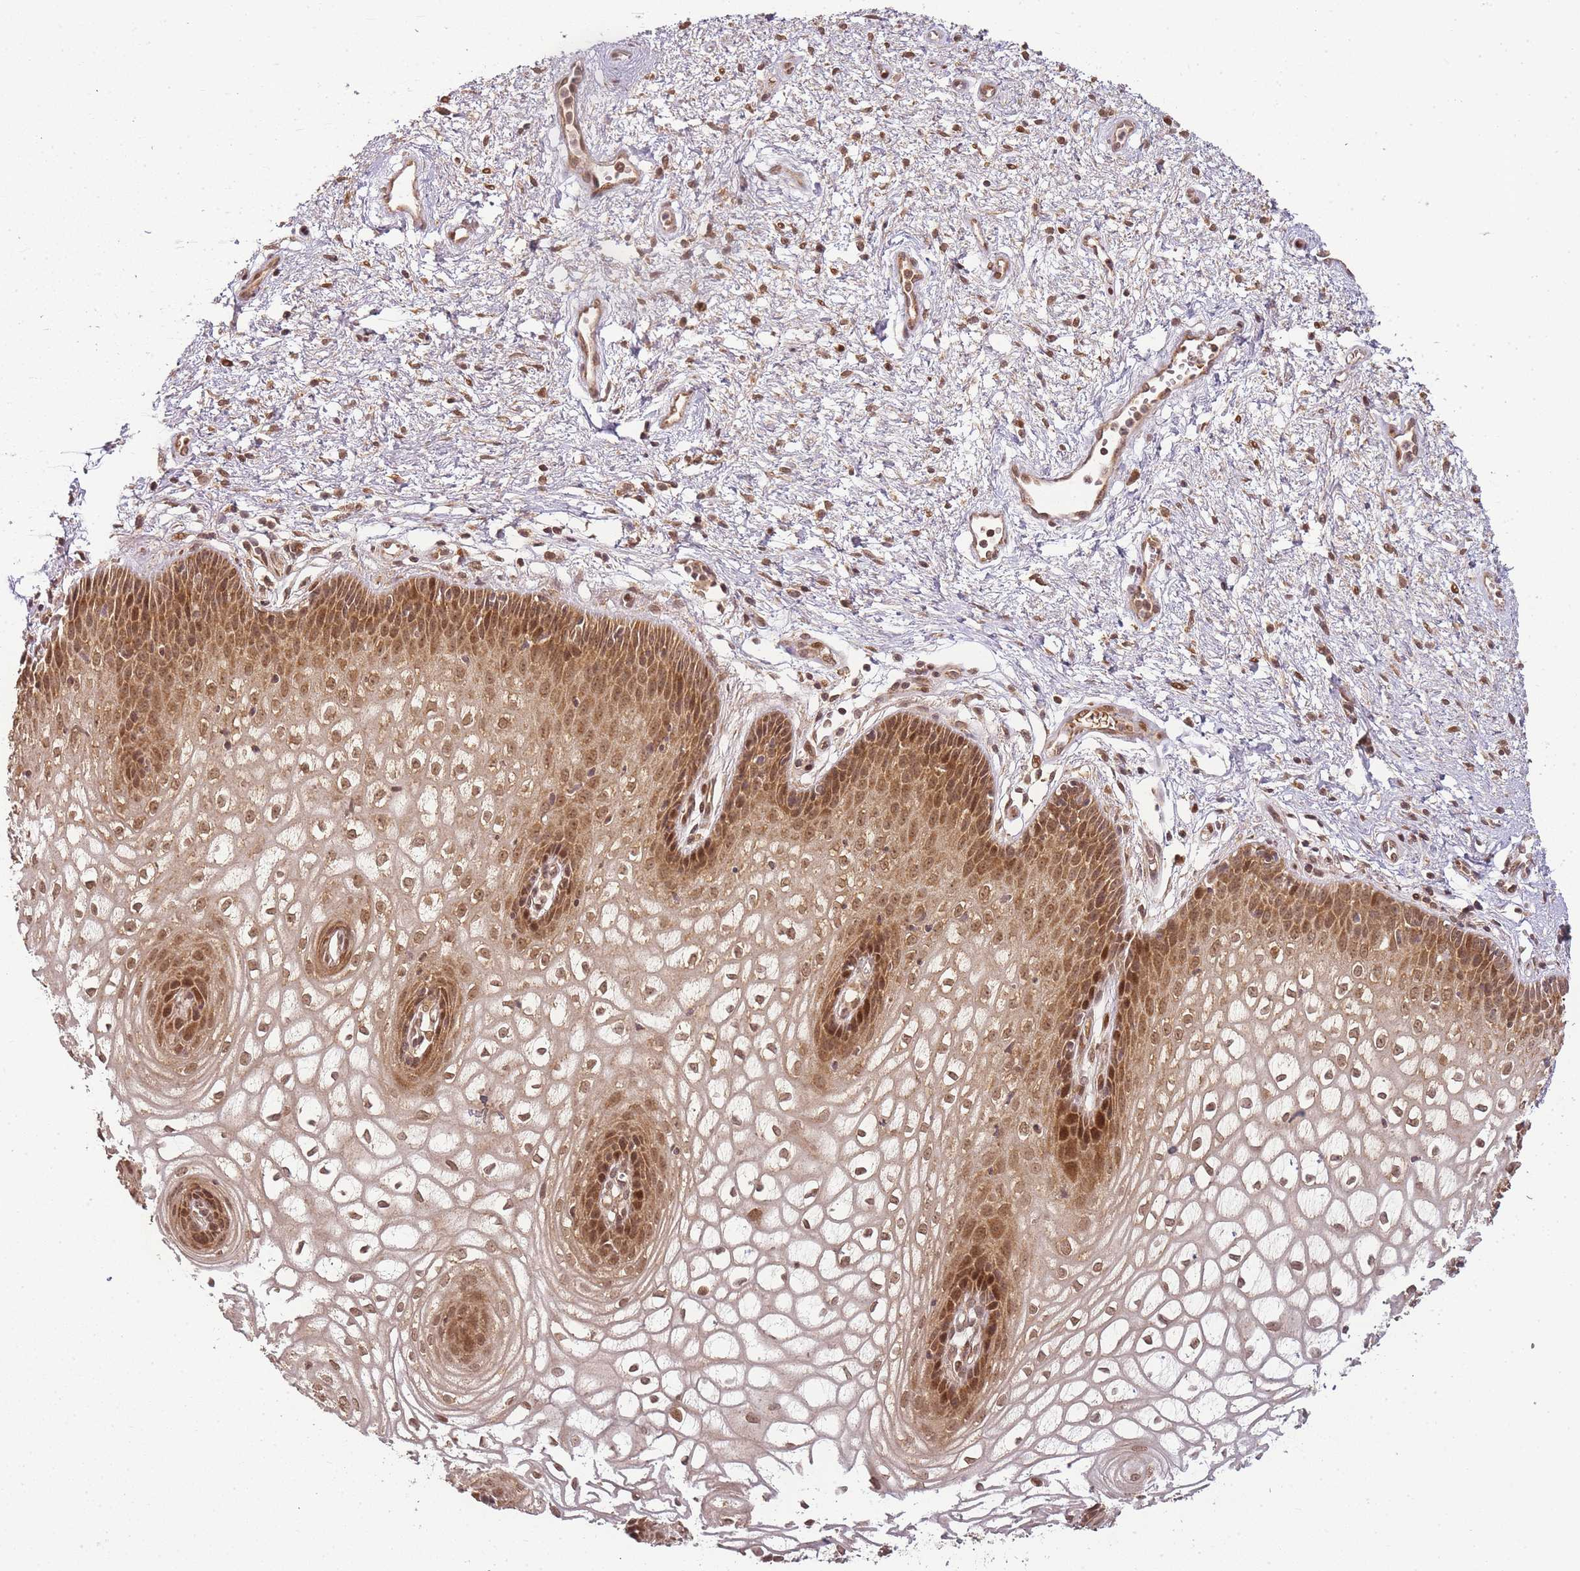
{"staining": {"intensity": "moderate", "quantity": ">75%", "location": "cytoplasmic/membranous,nuclear"}, "tissue": "vagina", "cell_type": "Squamous epithelial cells", "image_type": "normal", "snomed": [{"axis": "morphology", "description": "Normal tissue, NOS"}, {"axis": "topography", "description": "Vagina"}], "caption": "This image displays immunohistochemistry (IHC) staining of benign human vagina, with medium moderate cytoplasmic/membranous,nuclear positivity in about >75% of squamous epithelial cells.", "gene": "ZNF497", "patient": {"sex": "female", "age": 34}}